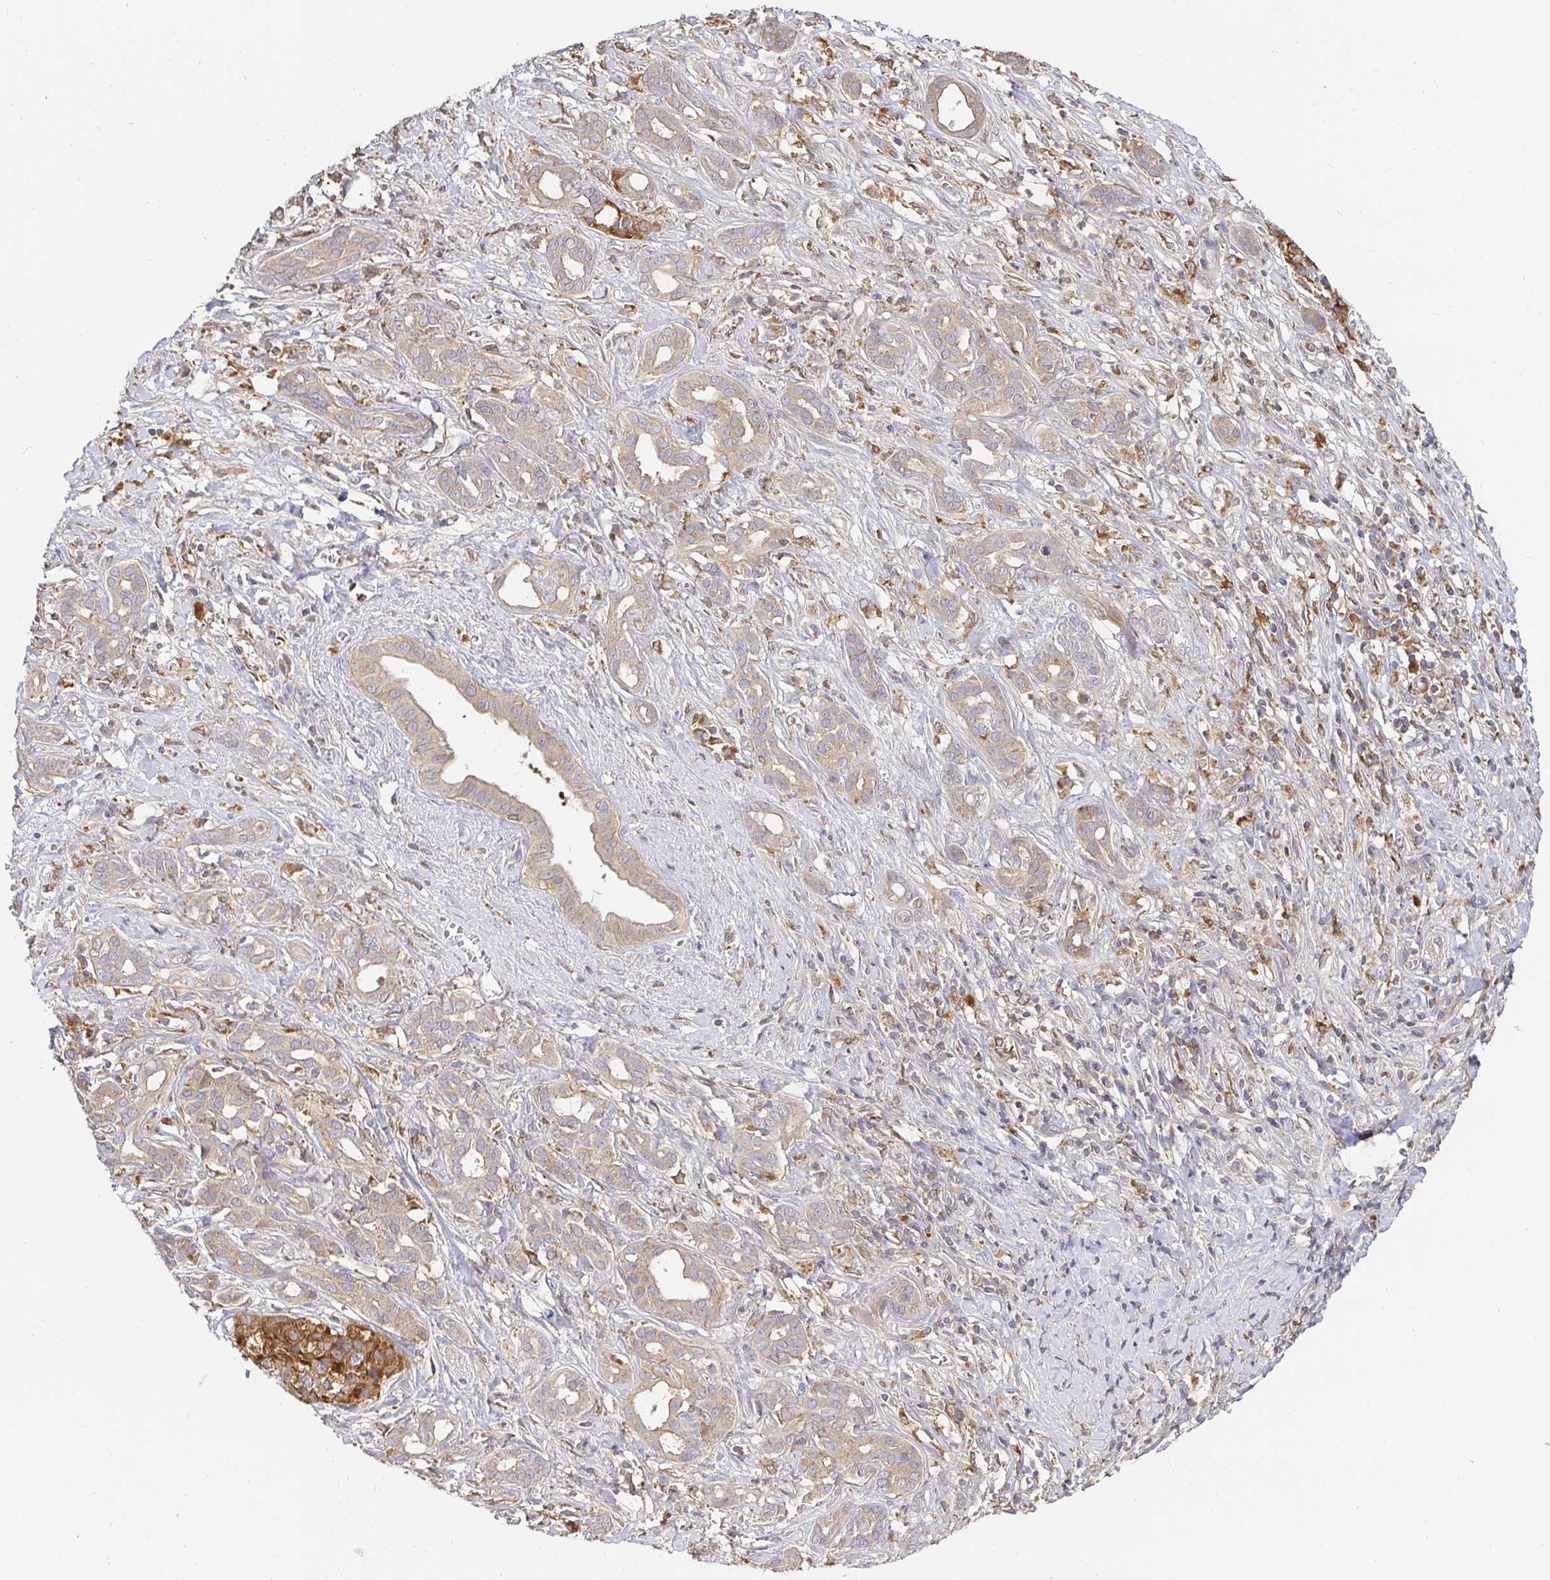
{"staining": {"intensity": "weak", "quantity": ">75%", "location": "cytoplasmic/membranous"}, "tissue": "pancreatic cancer", "cell_type": "Tumor cells", "image_type": "cancer", "snomed": [{"axis": "morphology", "description": "Adenocarcinoma, NOS"}, {"axis": "topography", "description": "Pancreas"}], "caption": "This is a micrograph of immunohistochemistry staining of pancreatic cancer (adenocarcinoma), which shows weak positivity in the cytoplasmic/membranous of tumor cells.", "gene": "ATP6V1F", "patient": {"sex": "male", "age": 61}}